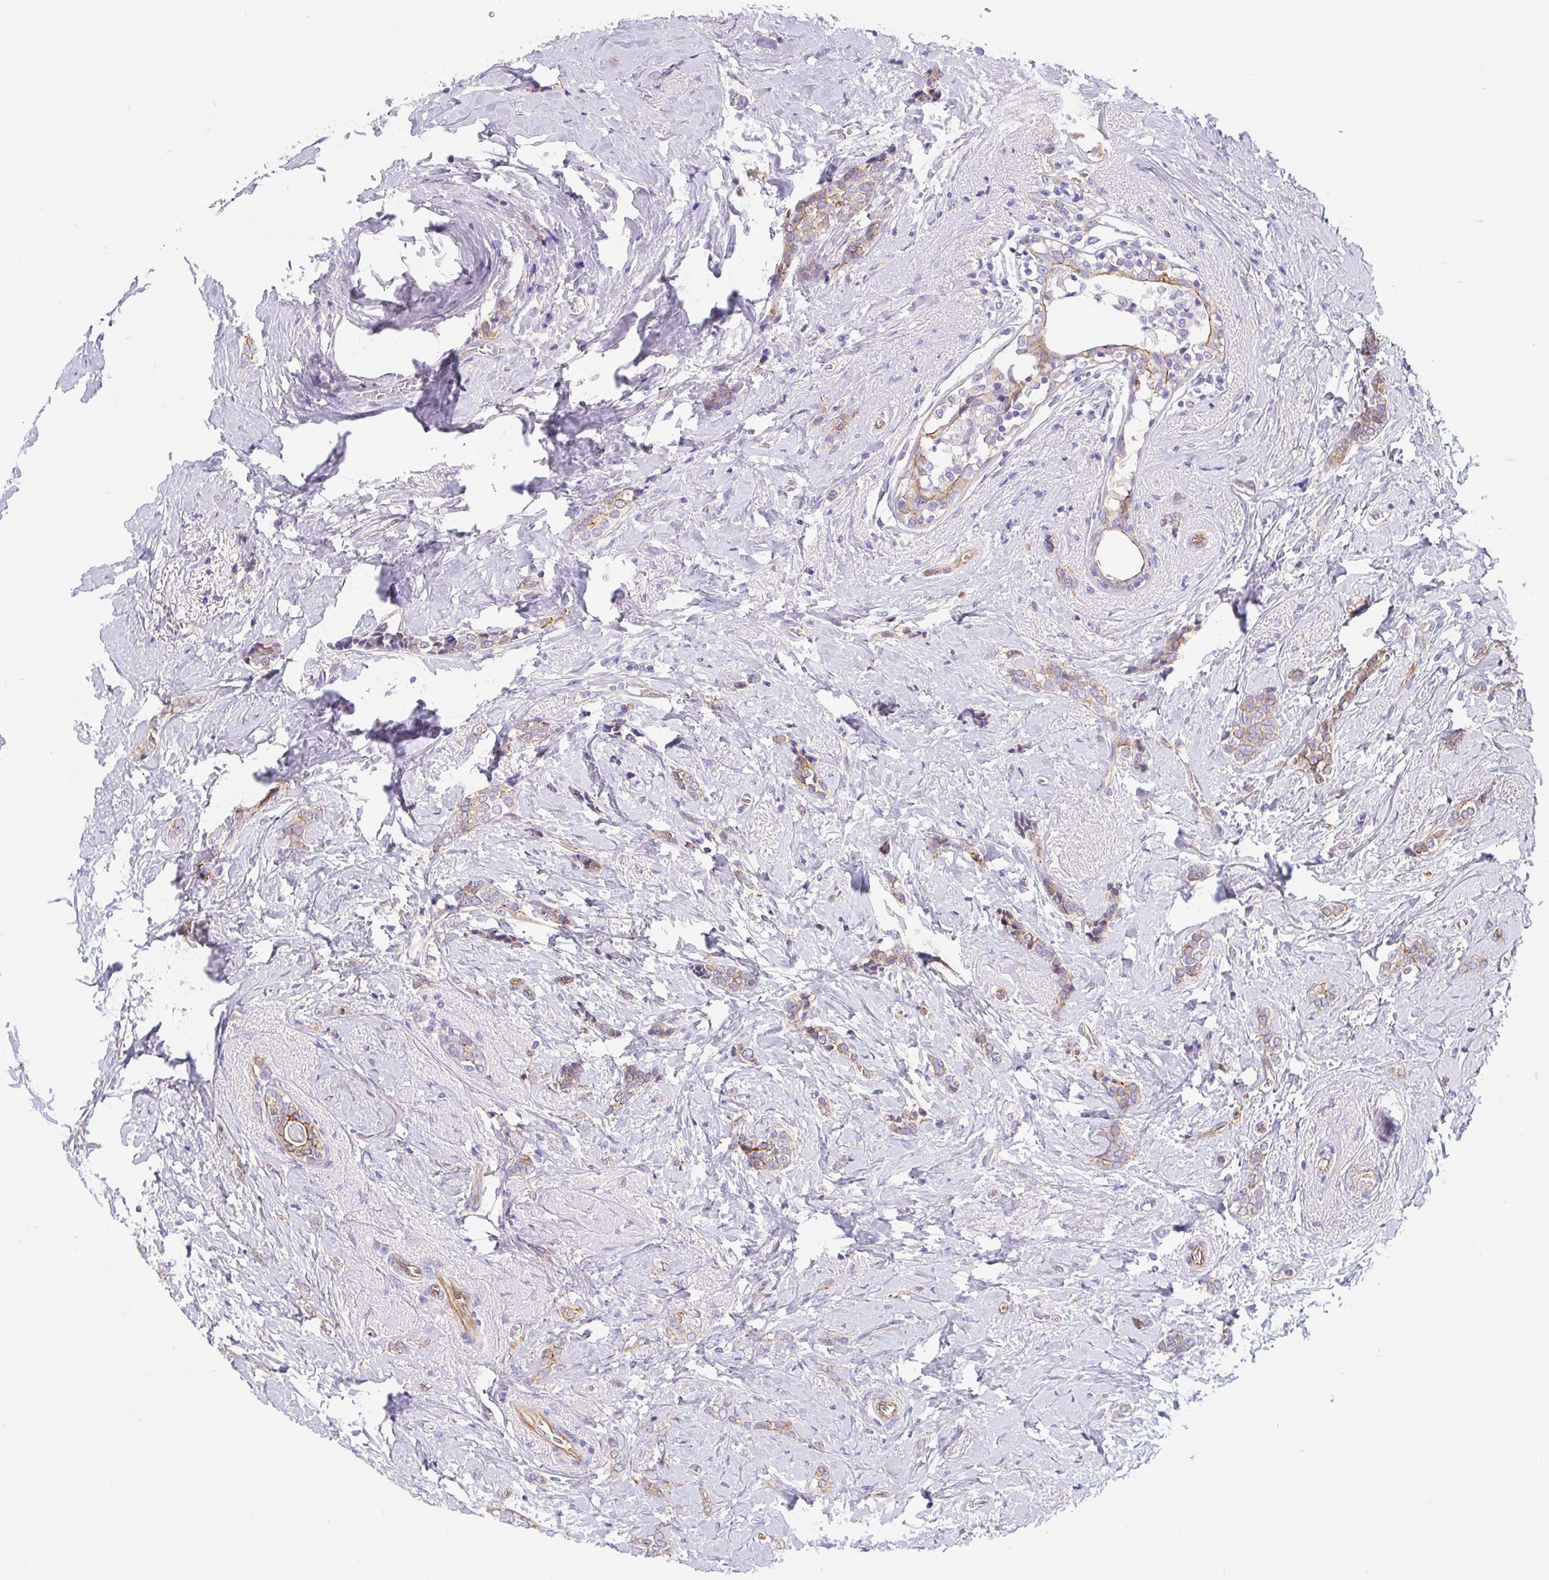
{"staining": {"intensity": "weak", "quantity": ">75%", "location": "cytoplasmic/membranous"}, "tissue": "breast cancer", "cell_type": "Tumor cells", "image_type": "cancer", "snomed": [{"axis": "morphology", "description": "Normal tissue, NOS"}, {"axis": "morphology", "description": "Duct carcinoma"}, {"axis": "topography", "description": "Breast"}], "caption": "An immunohistochemistry (IHC) micrograph of neoplastic tissue is shown. Protein staining in brown labels weak cytoplasmic/membranous positivity in breast cancer (intraductal carcinoma) within tumor cells.", "gene": "LIMCH1", "patient": {"sex": "female", "age": 77}}